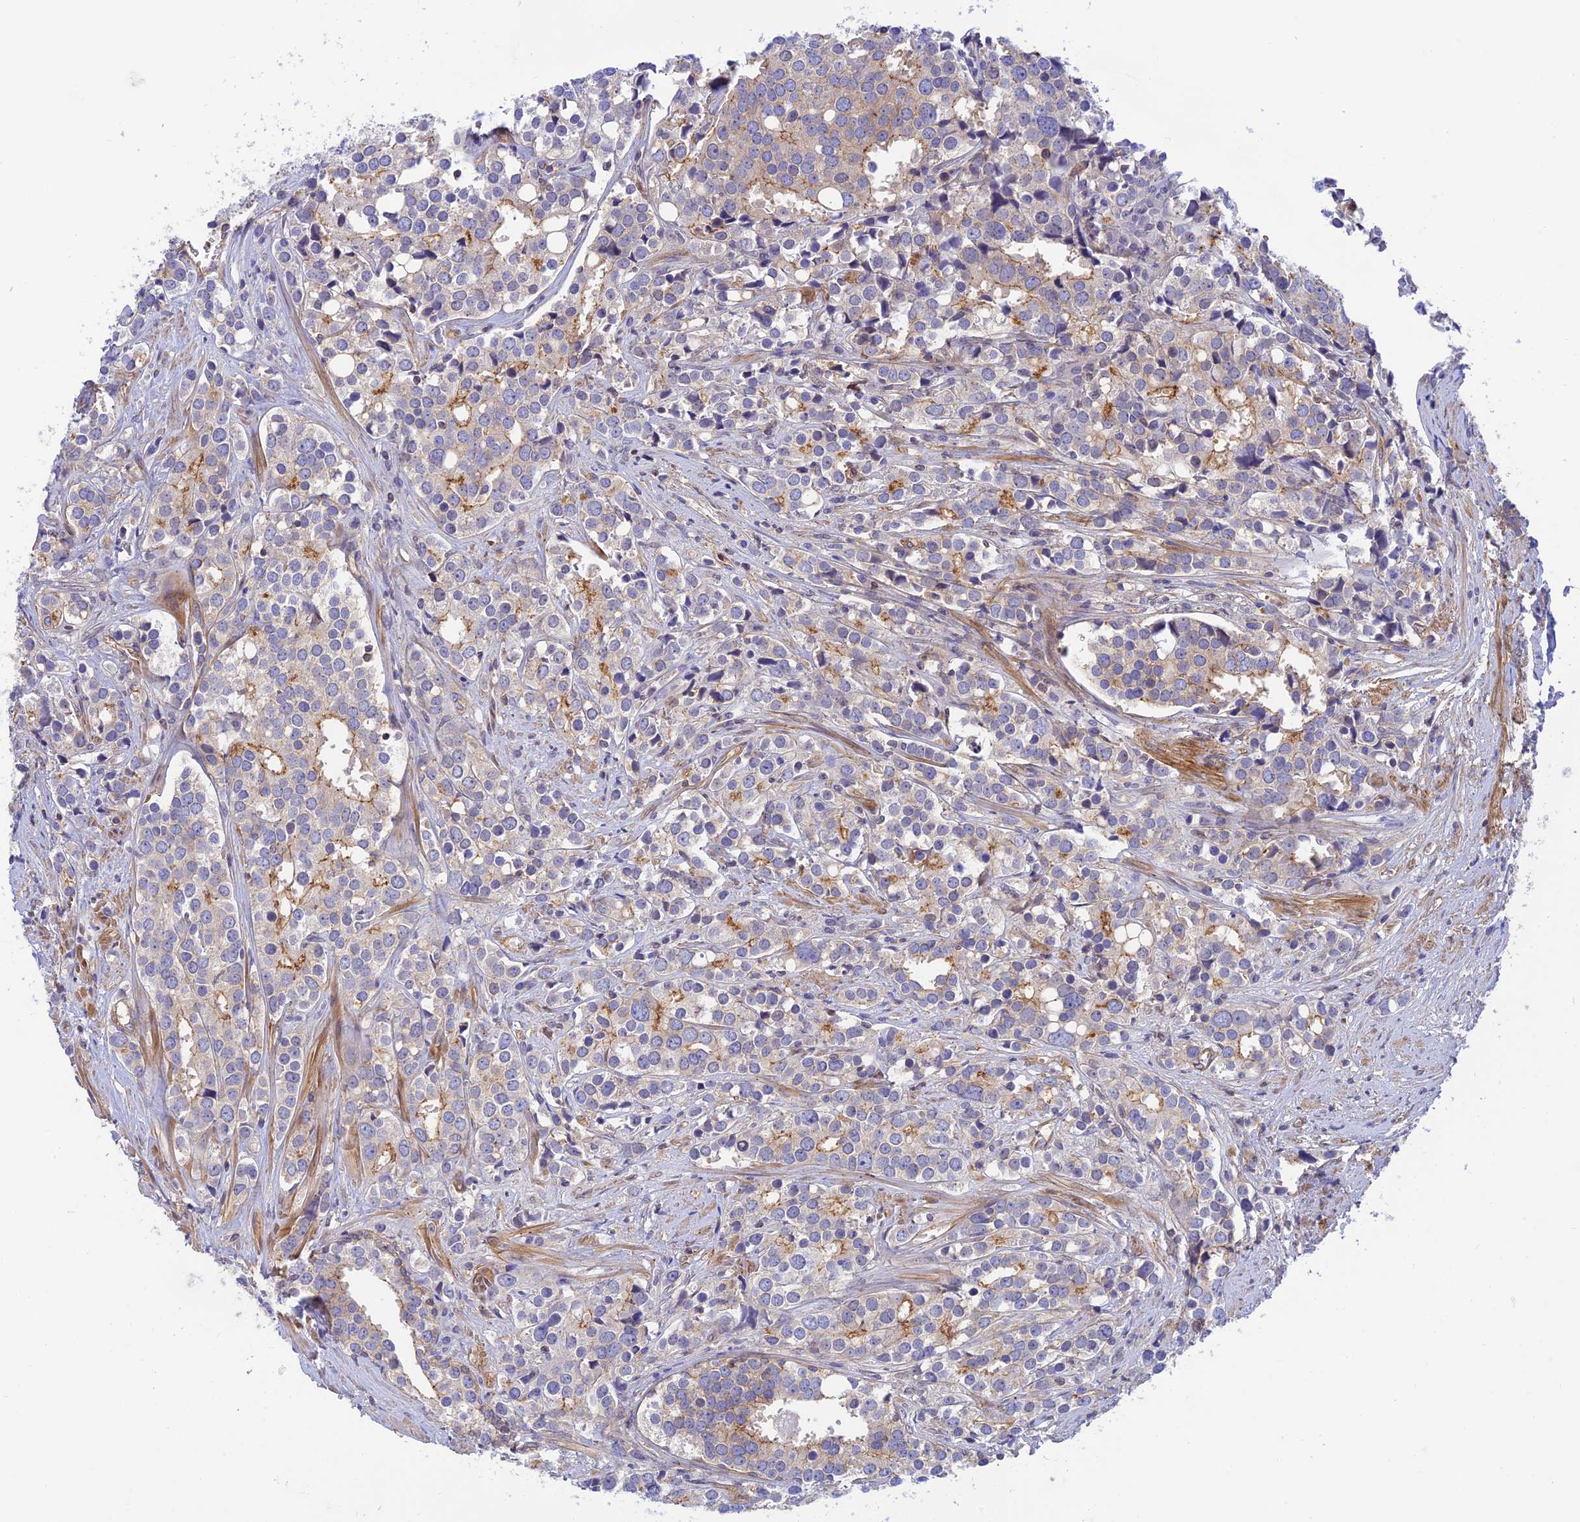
{"staining": {"intensity": "moderate", "quantity": "<25%", "location": "cytoplasmic/membranous"}, "tissue": "prostate cancer", "cell_type": "Tumor cells", "image_type": "cancer", "snomed": [{"axis": "morphology", "description": "Adenocarcinoma, High grade"}, {"axis": "topography", "description": "Prostate"}], "caption": "Prostate adenocarcinoma (high-grade) stained for a protein displays moderate cytoplasmic/membranous positivity in tumor cells.", "gene": "PPP1R12C", "patient": {"sex": "male", "age": 71}}